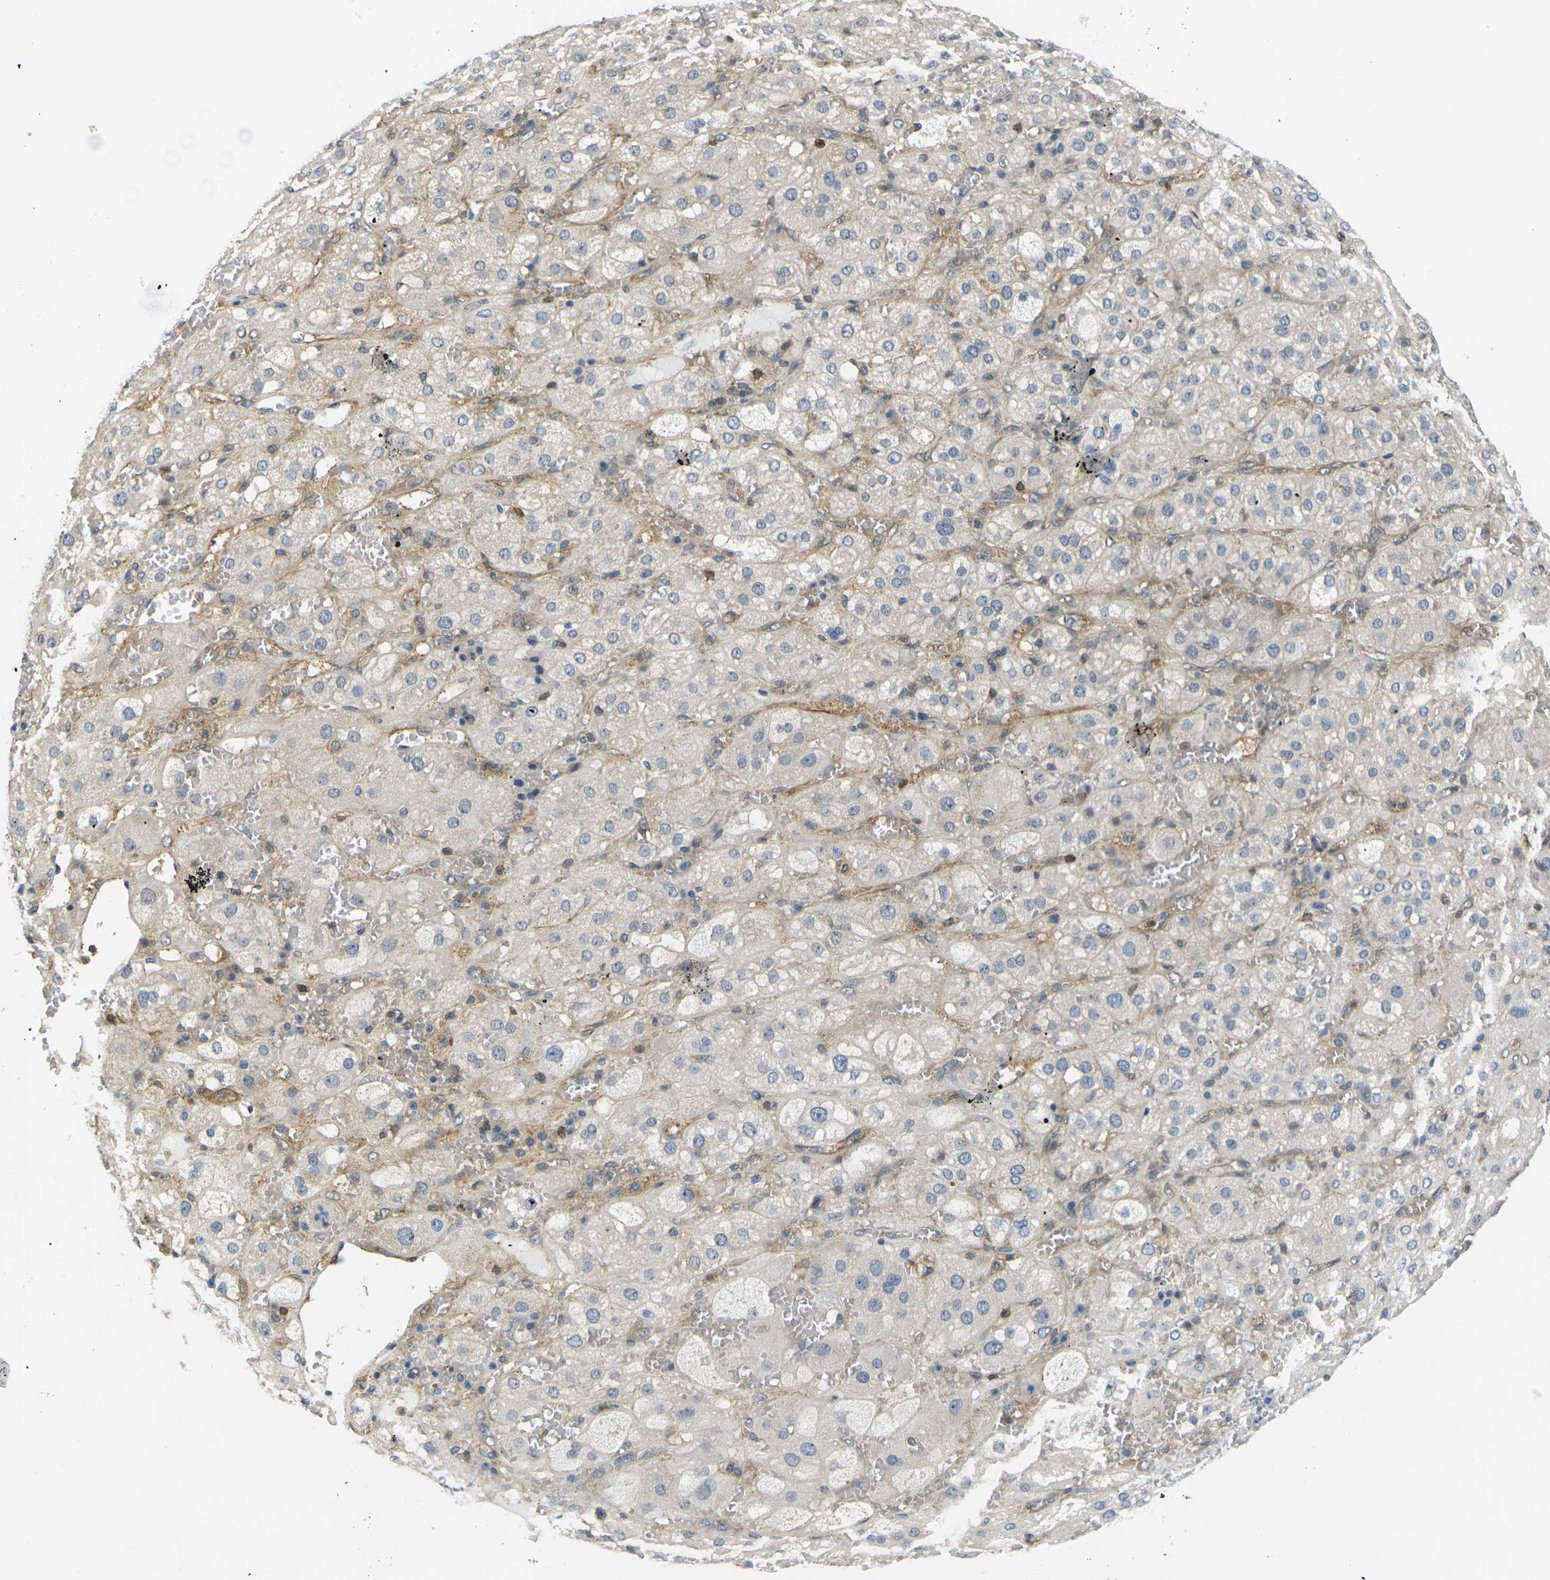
{"staining": {"intensity": "weak", "quantity": "<25%", "location": "cytoplasmic/membranous"}, "tissue": "adrenal gland", "cell_type": "Glandular cells", "image_type": "normal", "snomed": [{"axis": "morphology", "description": "Normal tissue, NOS"}, {"axis": "topography", "description": "Adrenal gland"}], "caption": "Immunohistochemistry (IHC) photomicrograph of normal adrenal gland: adrenal gland stained with DAB reveals no significant protein positivity in glandular cells.", "gene": "LASP1", "patient": {"sex": "female", "age": 47}}